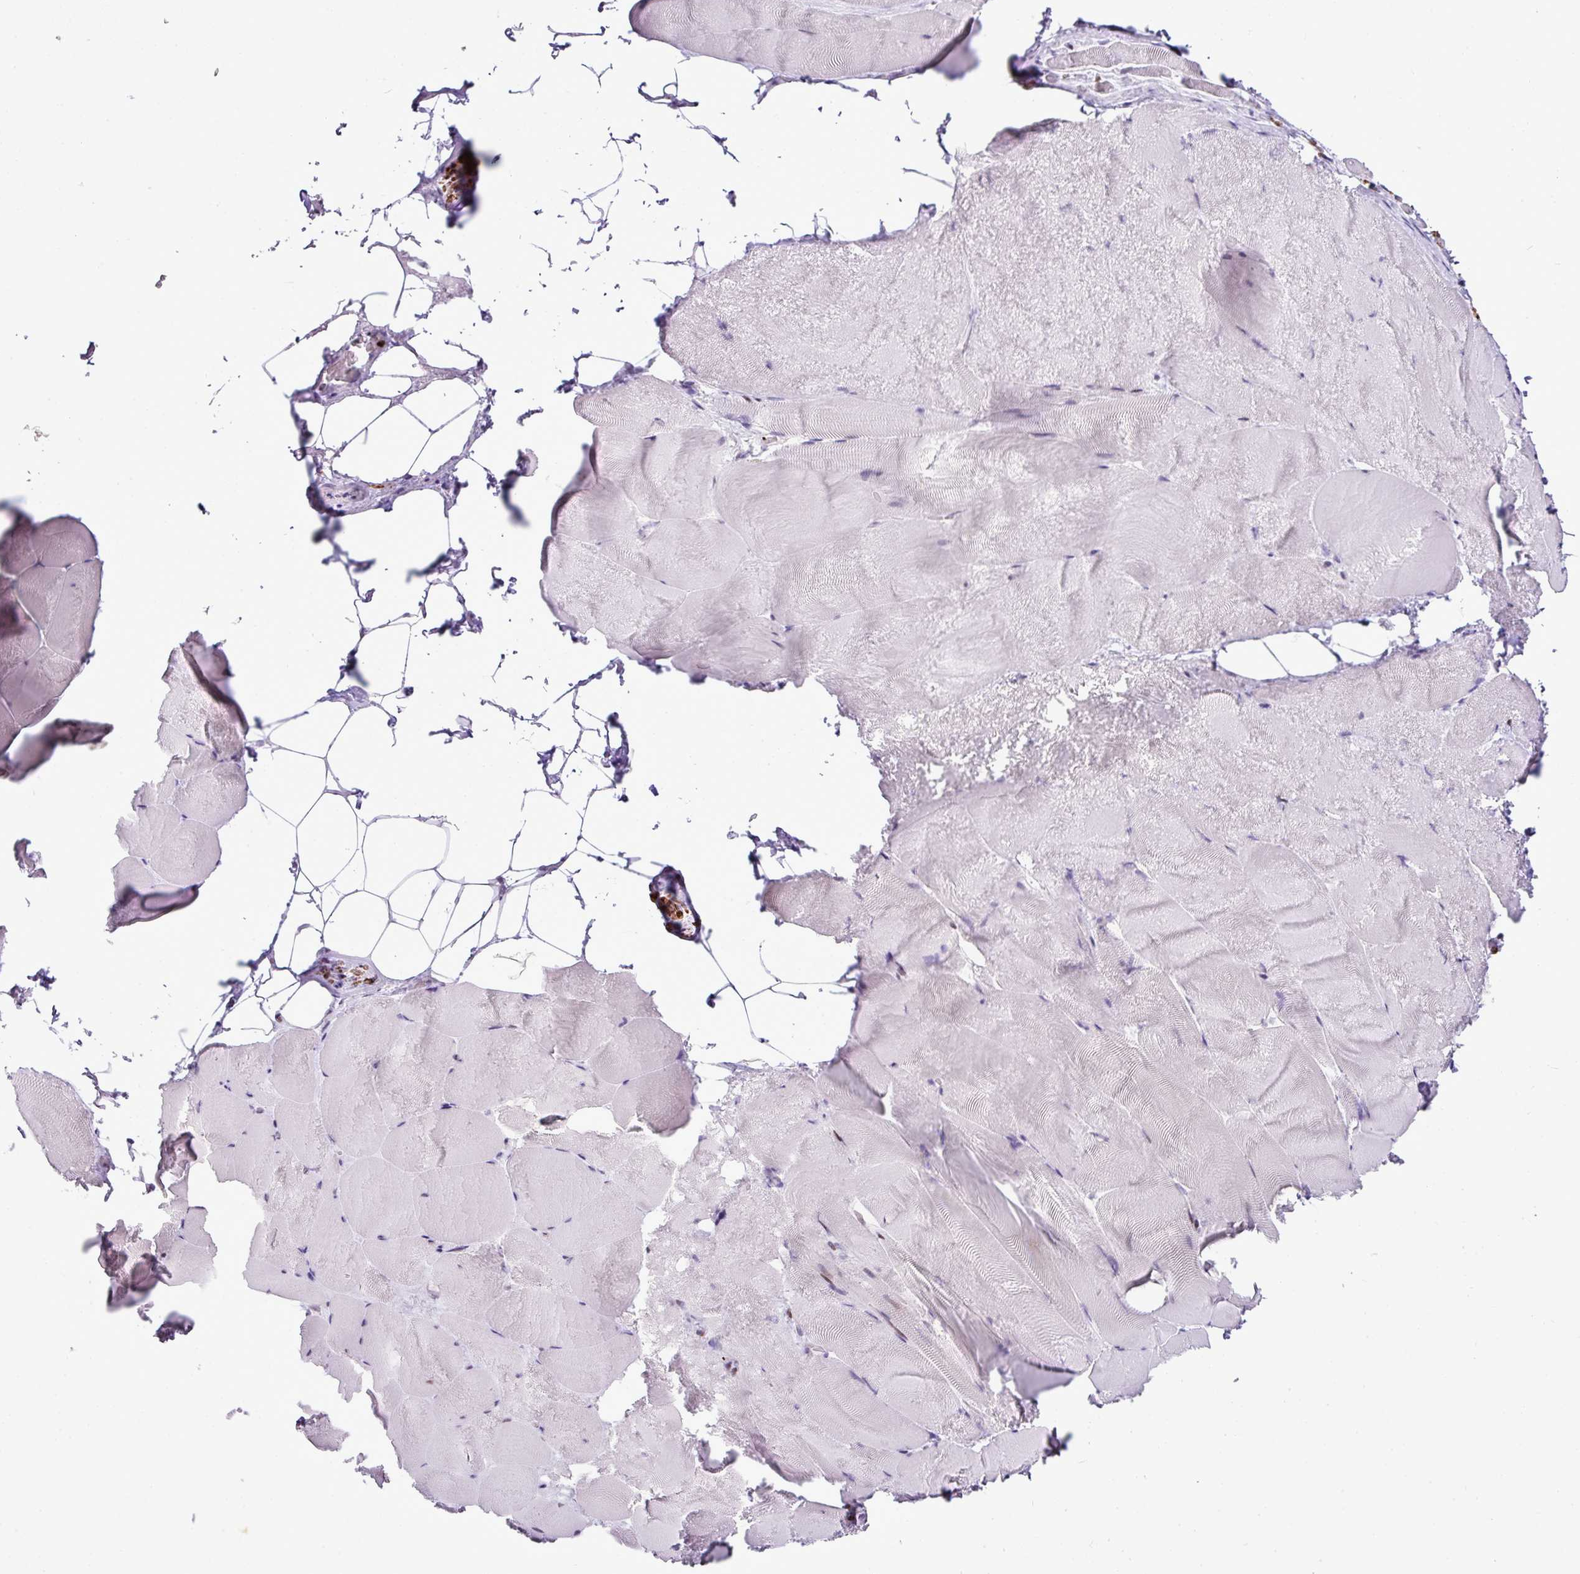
{"staining": {"intensity": "negative", "quantity": "none", "location": "none"}, "tissue": "skeletal muscle", "cell_type": "Myocytes", "image_type": "normal", "snomed": [{"axis": "morphology", "description": "Normal tissue, NOS"}, {"axis": "topography", "description": "Skeletal muscle"}], "caption": "Myocytes show no significant protein positivity in benign skeletal muscle. The staining is performed using DAB brown chromogen with nuclei counter-stained in using hematoxylin.", "gene": "CMTM5", "patient": {"sex": "female", "age": 64}}